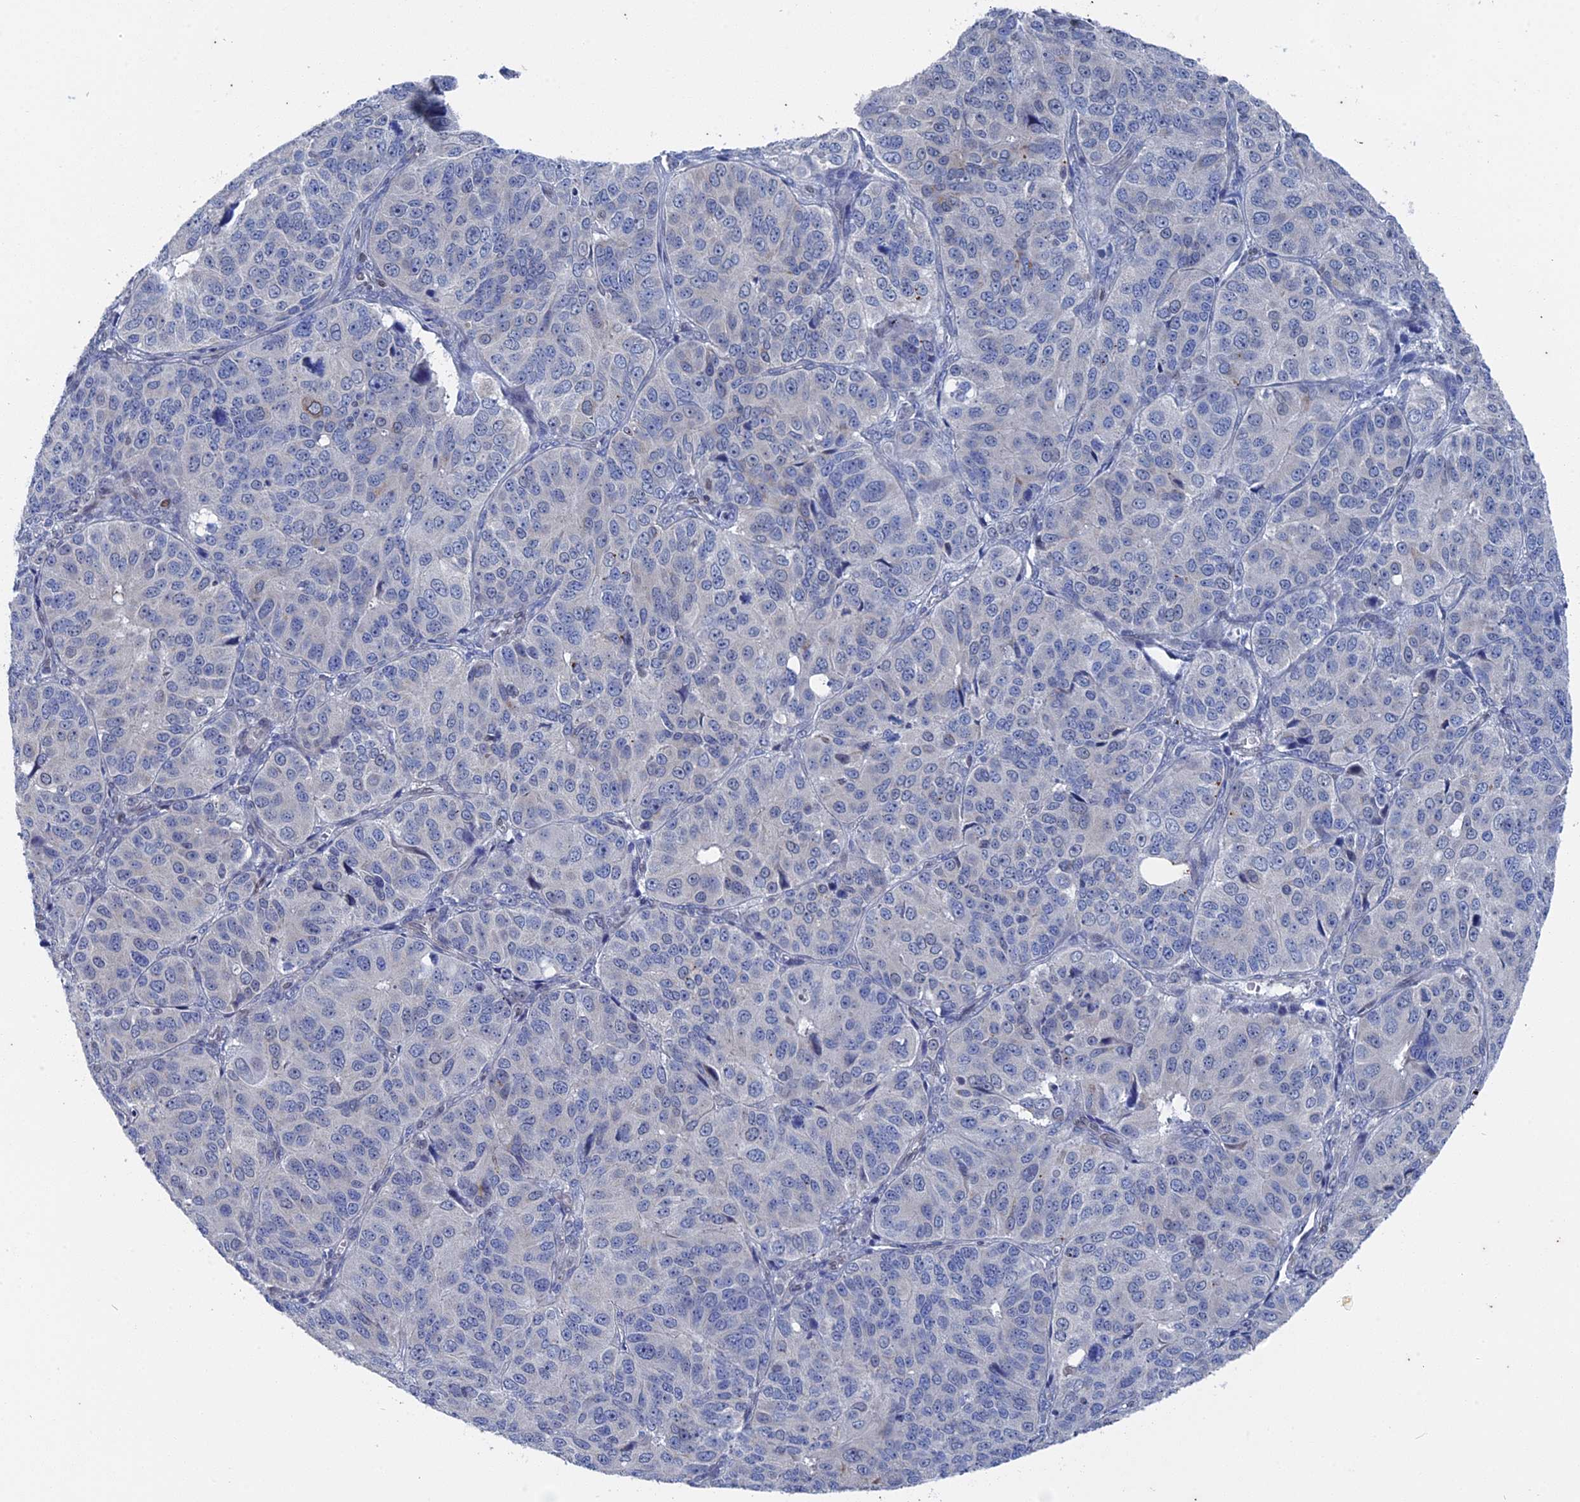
{"staining": {"intensity": "negative", "quantity": "none", "location": "none"}, "tissue": "ovarian cancer", "cell_type": "Tumor cells", "image_type": "cancer", "snomed": [{"axis": "morphology", "description": "Carcinoma, endometroid"}, {"axis": "topography", "description": "Ovary"}], "caption": "The immunohistochemistry photomicrograph has no significant expression in tumor cells of ovarian endometroid carcinoma tissue.", "gene": "MTRF1", "patient": {"sex": "female", "age": 51}}